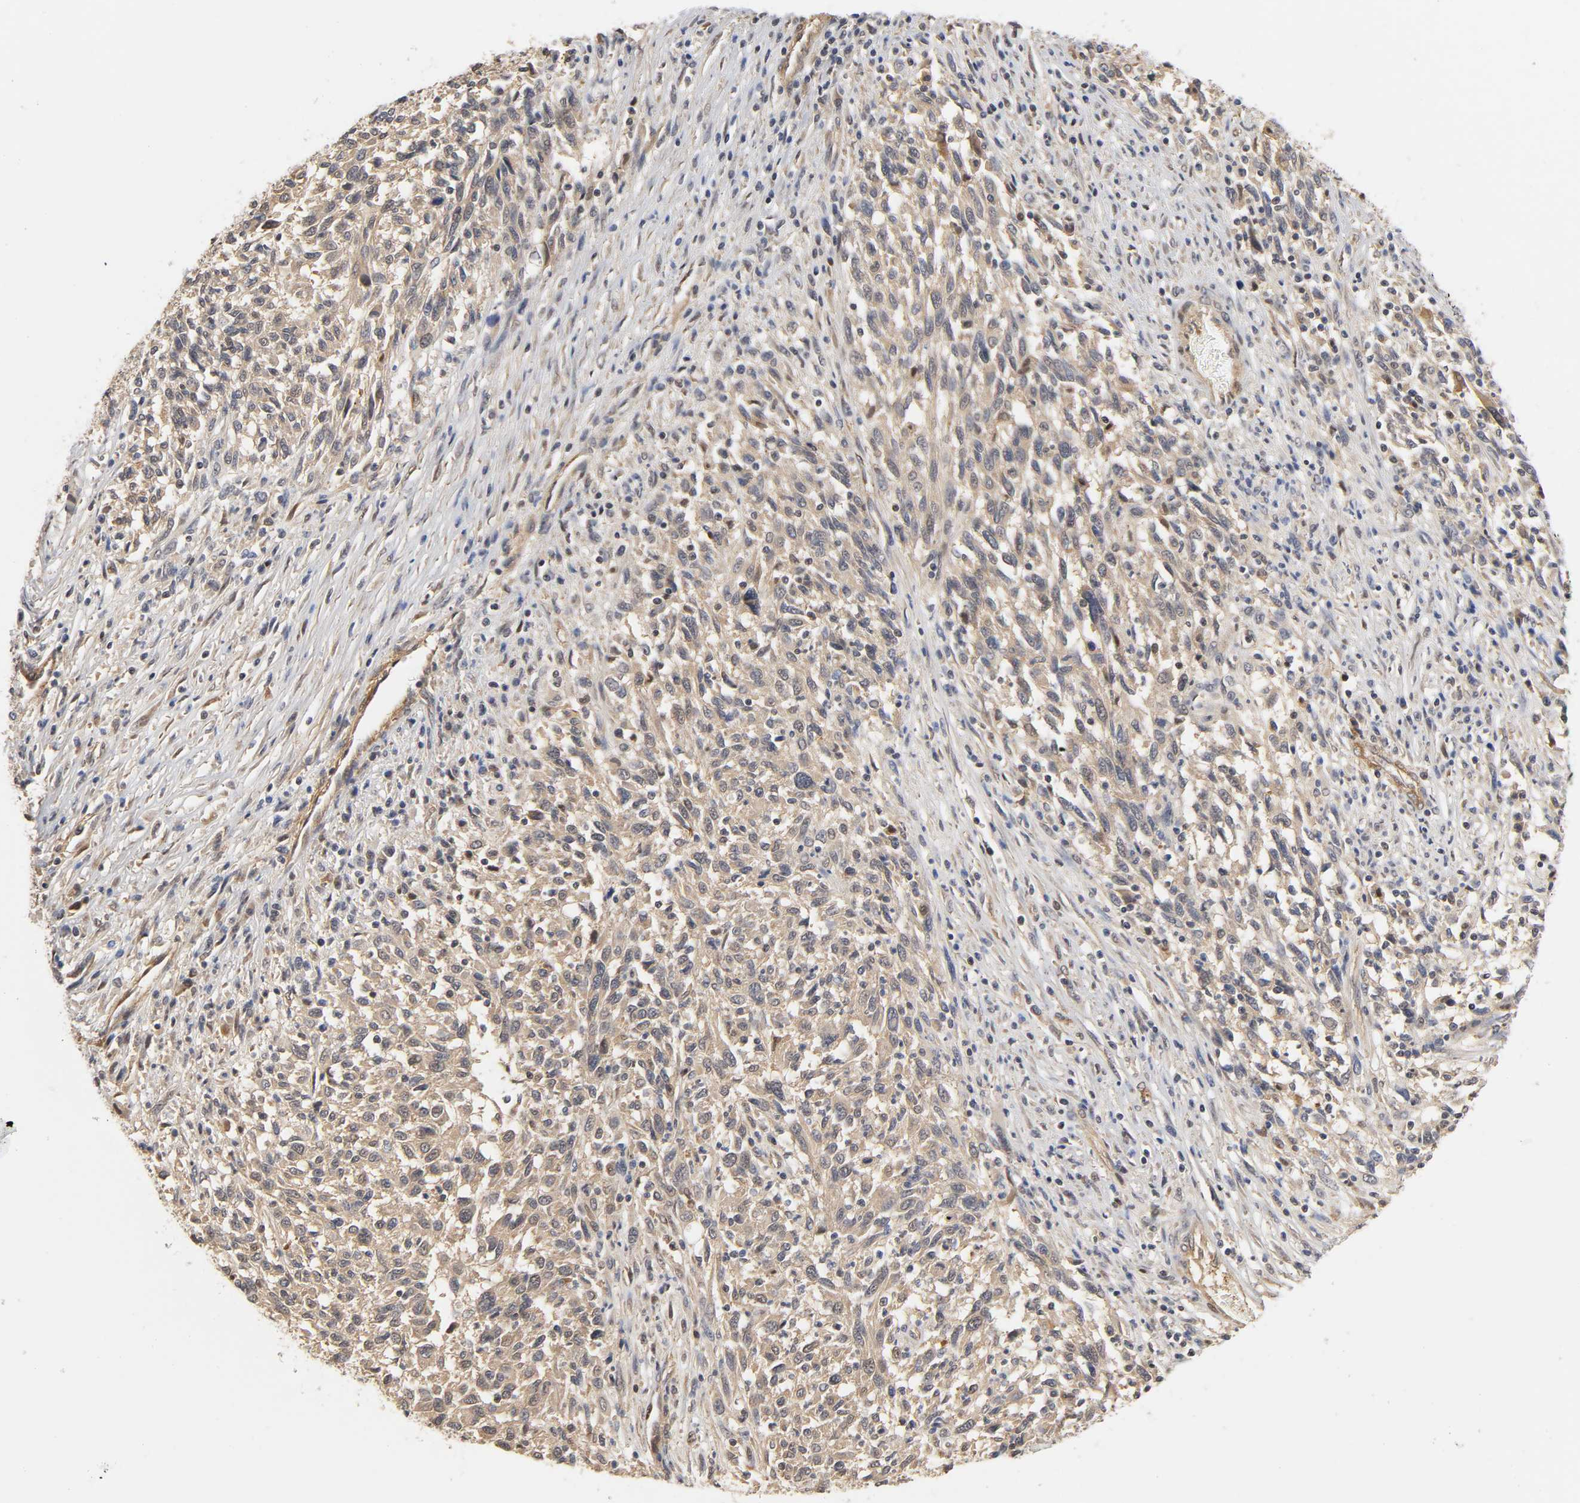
{"staining": {"intensity": "weak", "quantity": ">75%", "location": "cytoplasmic/membranous"}, "tissue": "melanoma", "cell_type": "Tumor cells", "image_type": "cancer", "snomed": [{"axis": "morphology", "description": "Malignant melanoma, Metastatic site"}, {"axis": "topography", "description": "Lymph node"}], "caption": "Protein expression analysis of human malignant melanoma (metastatic site) reveals weak cytoplasmic/membranous expression in approximately >75% of tumor cells.", "gene": "PDE5A", "patient": {"sex": "male", "age": 61}}